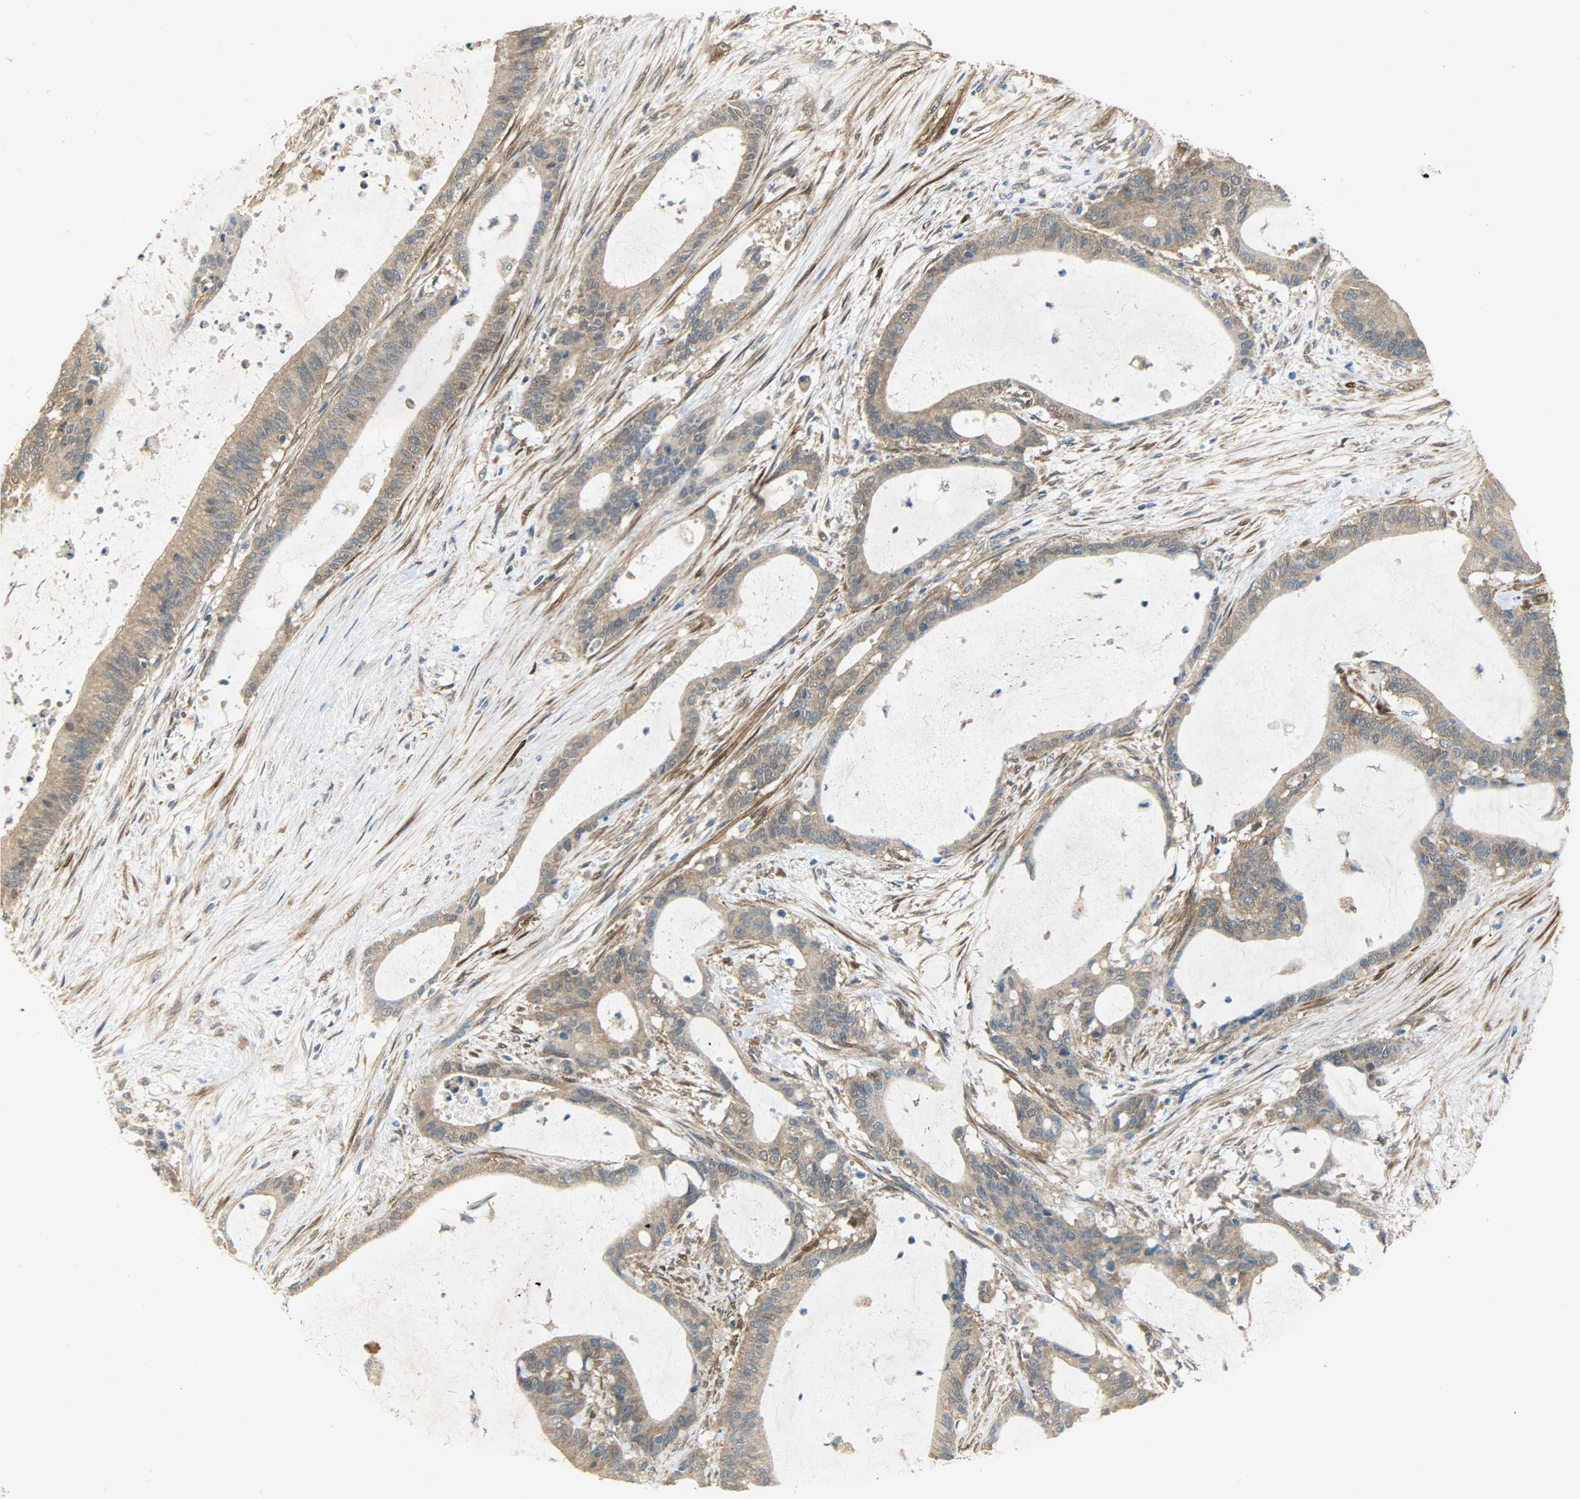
{"staining": {"intensity": "moderate", "quantity": ">75%", "location": "cytoplasmic/membranous"}, "tissue": "liver cancer", "cell_type": "Tumor cells", "image_type": "cancer", "snomed": [{"axis": "morphology", "description": "Cholangiocarcinoma"}, {"axis": "topography", "description": "Liver"}], "caption": "Protein expression by immunohistochemistry exhibits moderate cytoplasmic/membranous positivity in approximately >75% of tumor cells in cholangiocarcinoma (liver).", "gene": "C1orf198", "patient": {"sex": "female", "age": 73}}